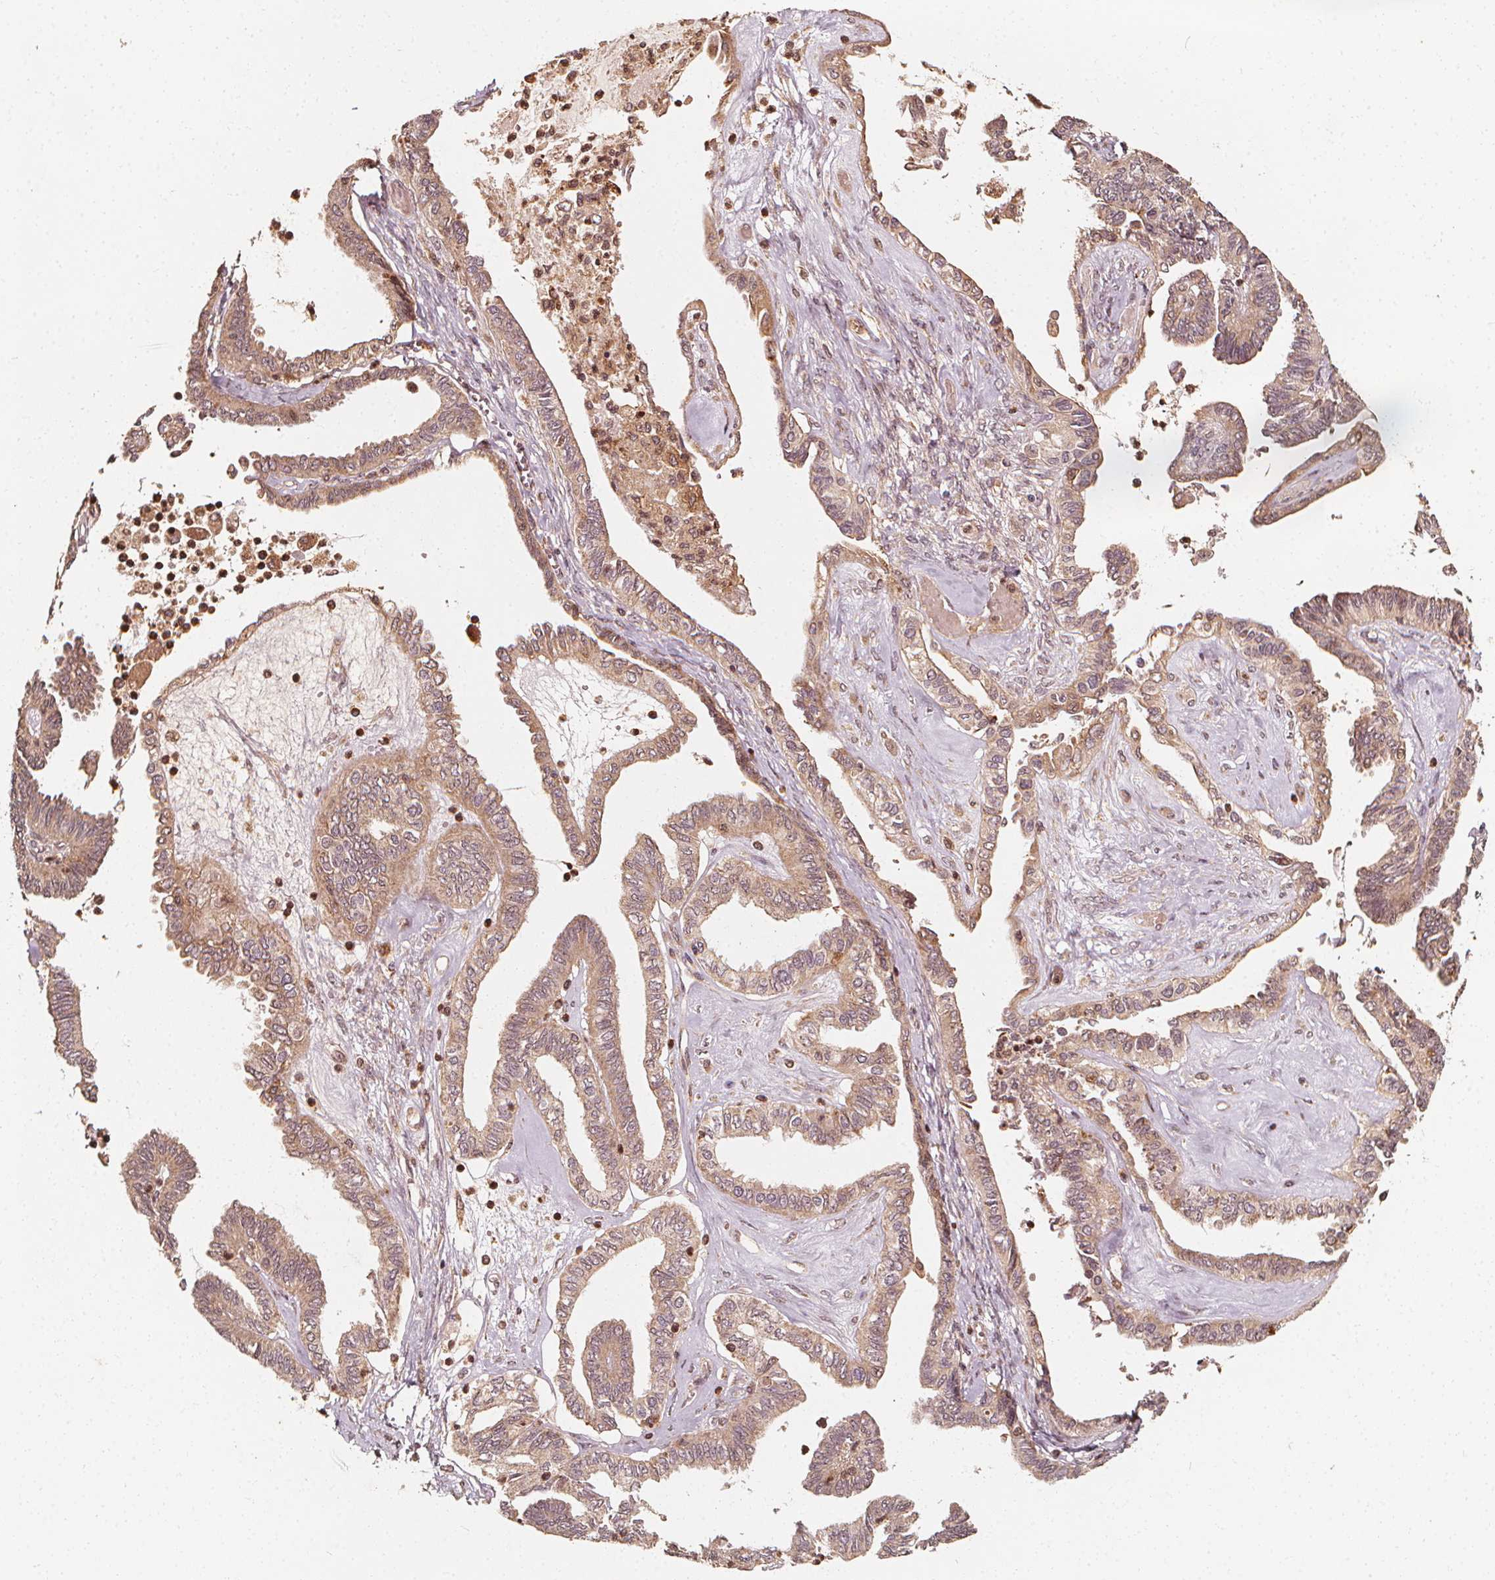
{"staining": {"intensity": "weak", "quantity": ">75%", "location": "cytoplasmic/membranous"}, "tissue": "ovarian cancer", "cell_type": "Tumor cells", "image_type": "cancer", "snomed": [{"axis": "morphology", "description": "Carcinoma, endometroid"}, {"axis": "topography", "description": "Ovary"}], "caption": "Immunohistochemistry (DAB (3,3'-diaminobenzidine)) staining of human ovarian endometroid carcinoma demonstrates weak cytoplasmic/membranous protein expression in about >75% of tumor cells. (DAB (3,3'-diaminobenzidine) IHC, brown staining for protein, blue staining for nuclei).", "gene": "NPC1", "patient": {"sex": "female", "age": 70}}